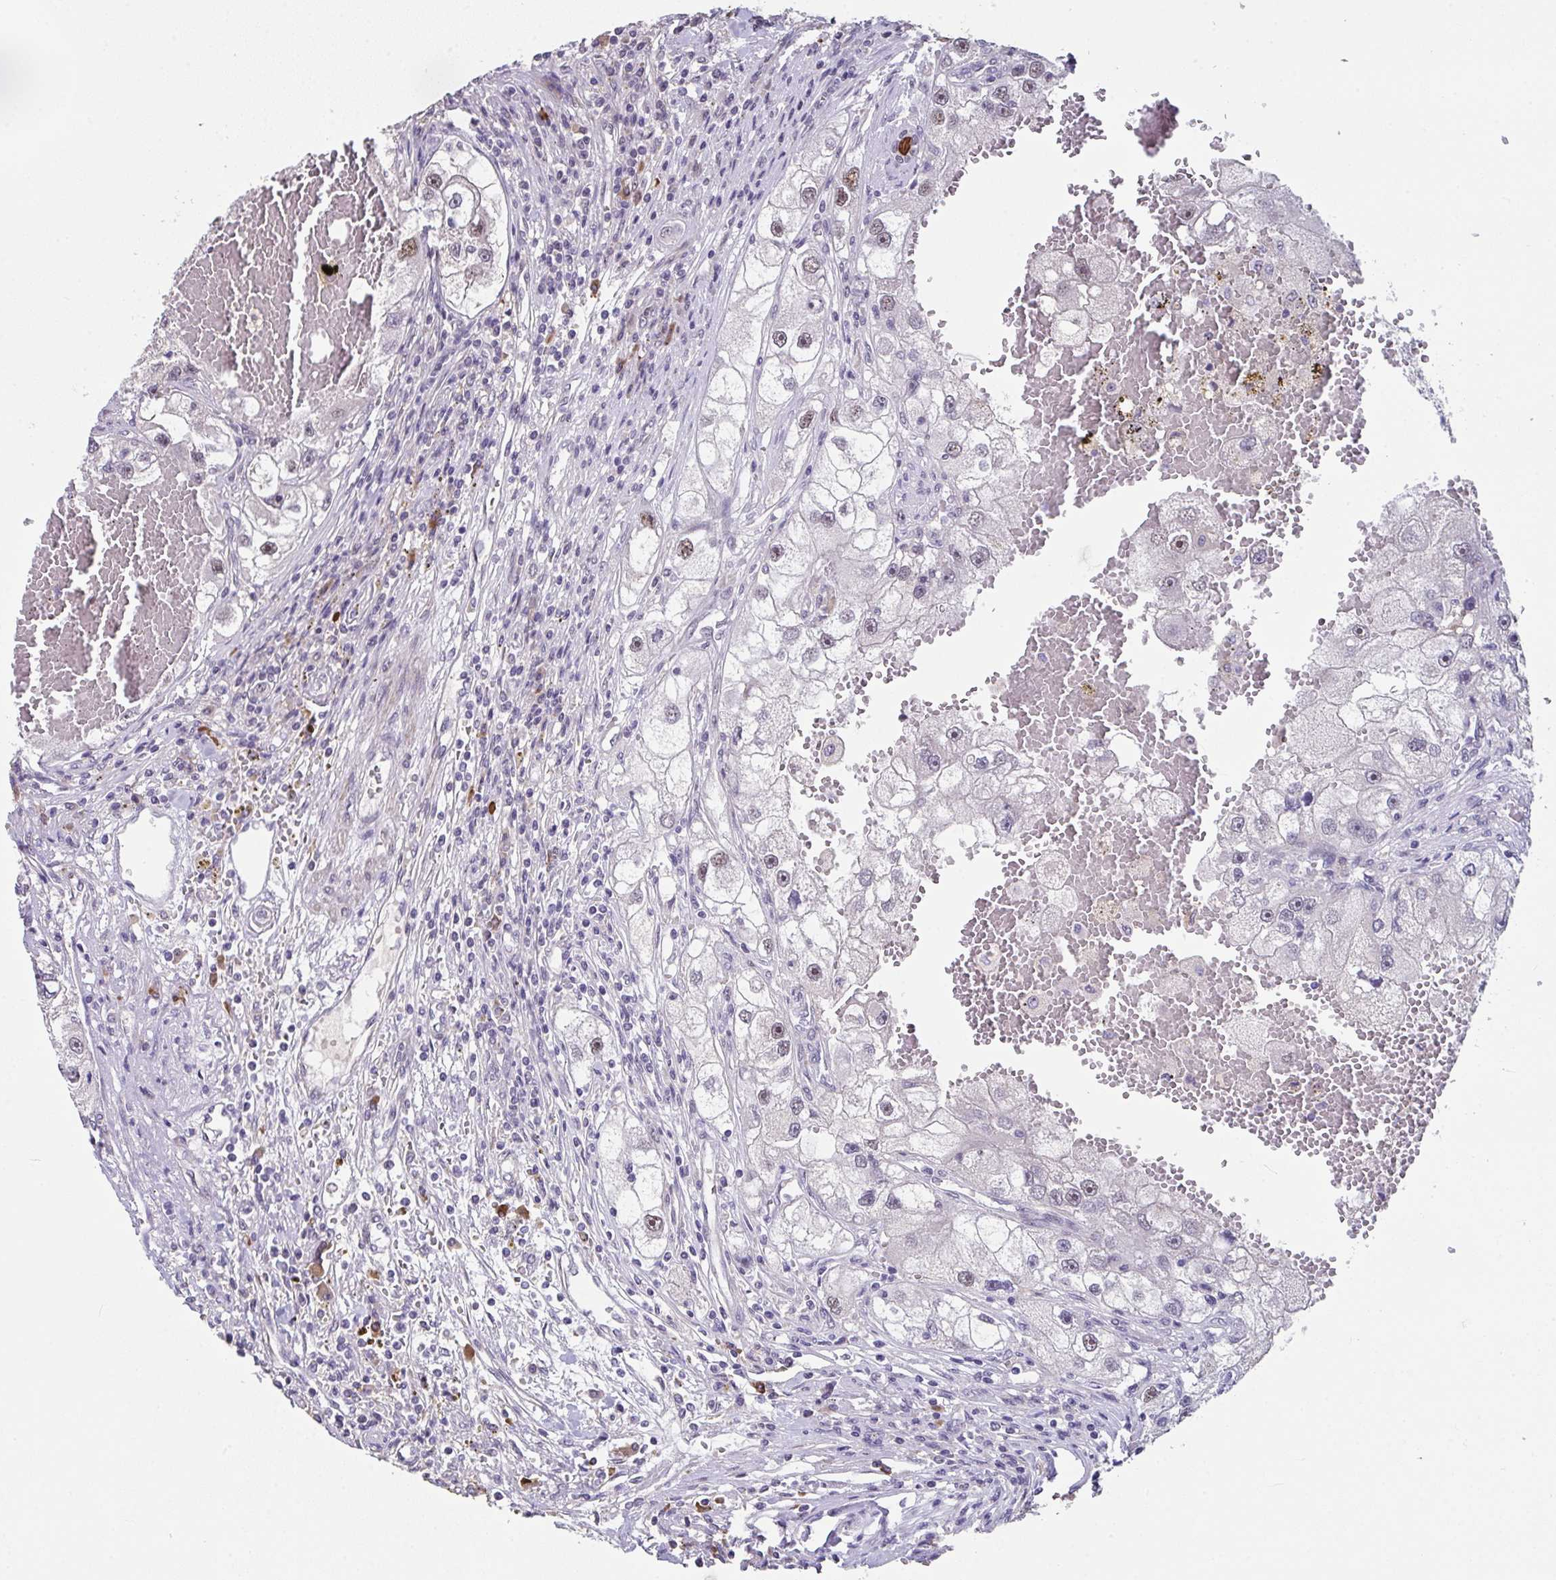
{"staining": {"intensity": "weak", "quantity": "<25%", "location": "nuclear"}, "tissue": "renal cancer", "cell_type": "Tumor cells", "image_type": "cancer", "snomed": [{"axis": "morphology", "description": "Adenocarcinoma, NOS"}, {"axis": "topography", "description": "Kidney"}], "caption": "An immunohistochemistry image of adenocarcinoma (renal) is shown. There is no staining in tumor cells of adenocarcinoma (renal). Brightfield microscopy of immunohistochemistry stained with DAB (brown) and hematoxylin (blue), captured at high magnification.", "gene": "RBBP6", "patient": {"sex": "male", "age": 63}}